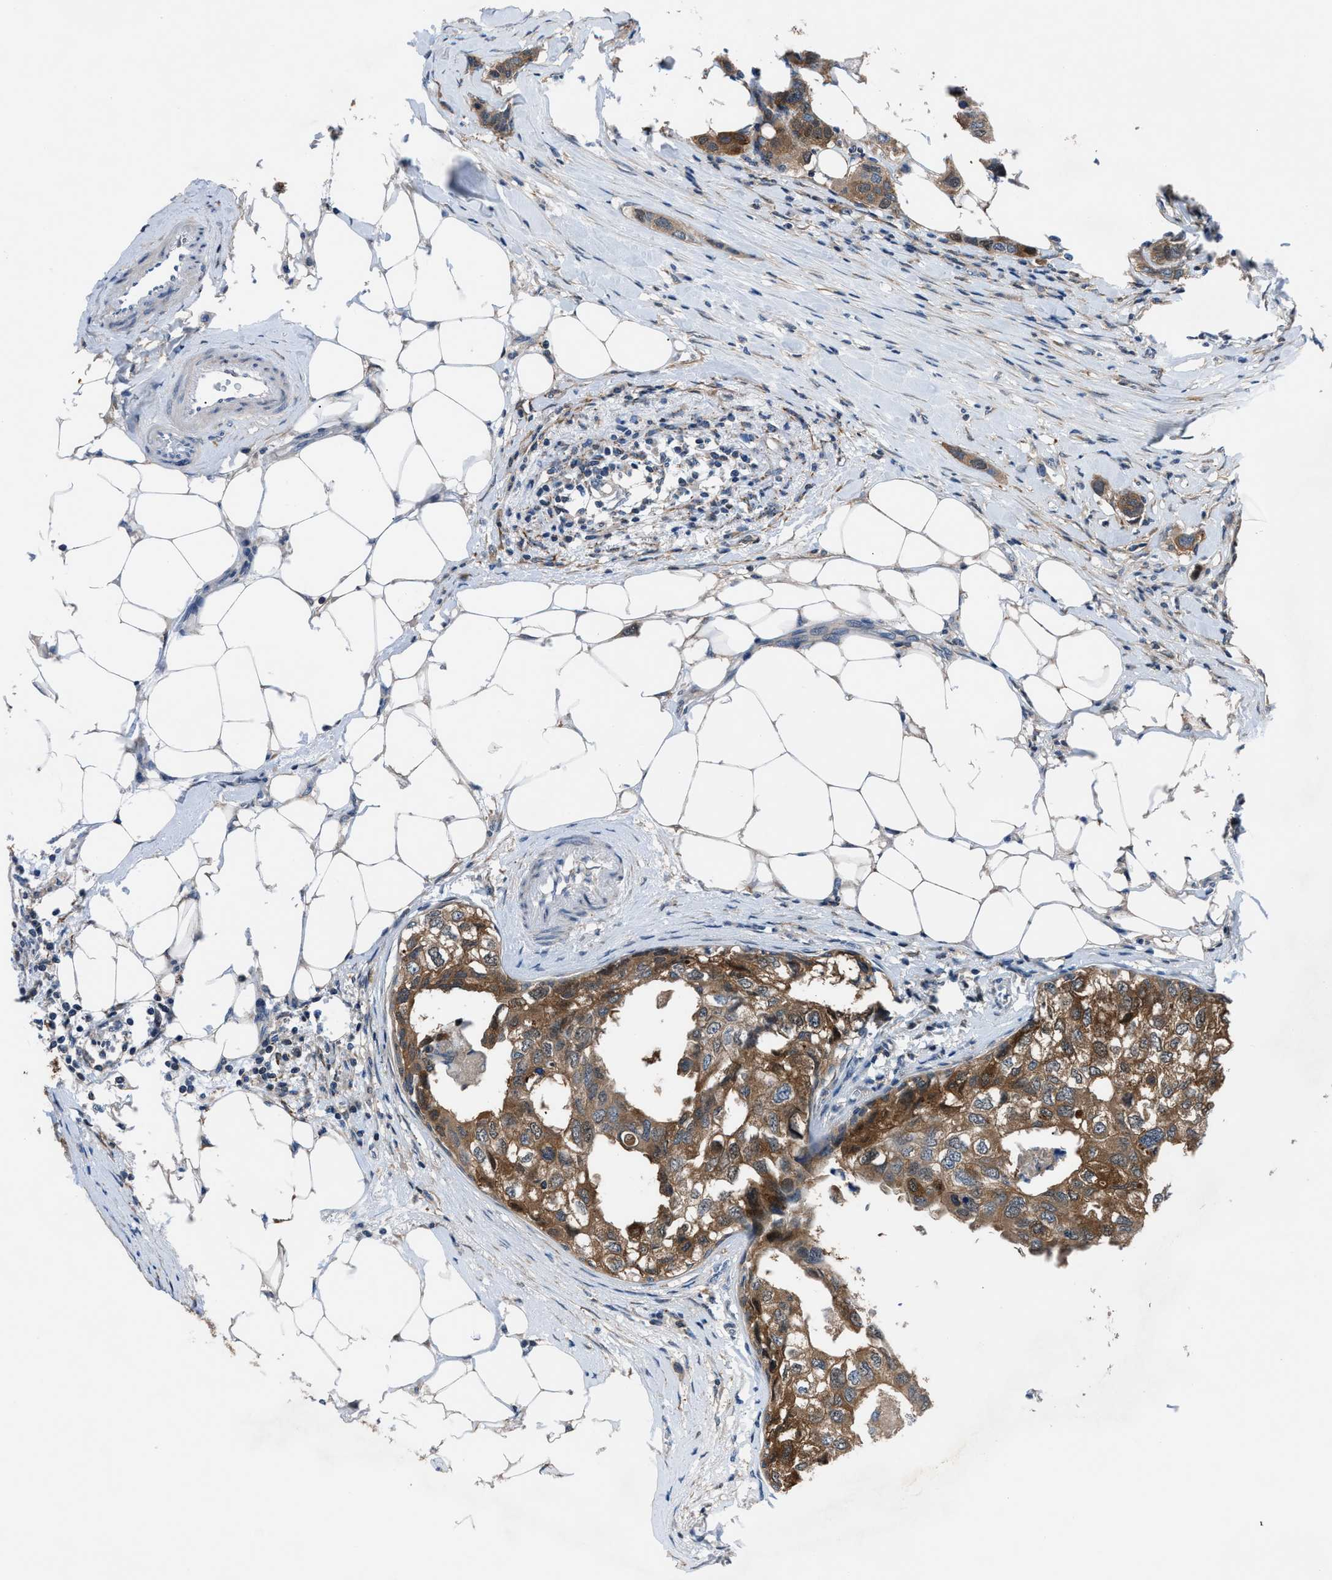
{"staining": {"intensity": "moderate", "quantity": ">75%", "location": "cytoplasmic/membranous,nuclear"}, "tissue": "breast cancer", "cell_type": "Tumor cells", "image_type": "cancer", "snomed": [{"axis": "morphology", "description": "Duct carcinoma"}, {"axis": "topography", "description": "Breast"}], "caption": "The photomicrograph displays staining of infiltrating ductal carcinoma (breast), revealing moderate cytoplasmic/membranous and nuclear protein positivity (brown color) within tumor cells.", "gene": "TMEM45B", "patient": {"sex": "female", "age": 50}}